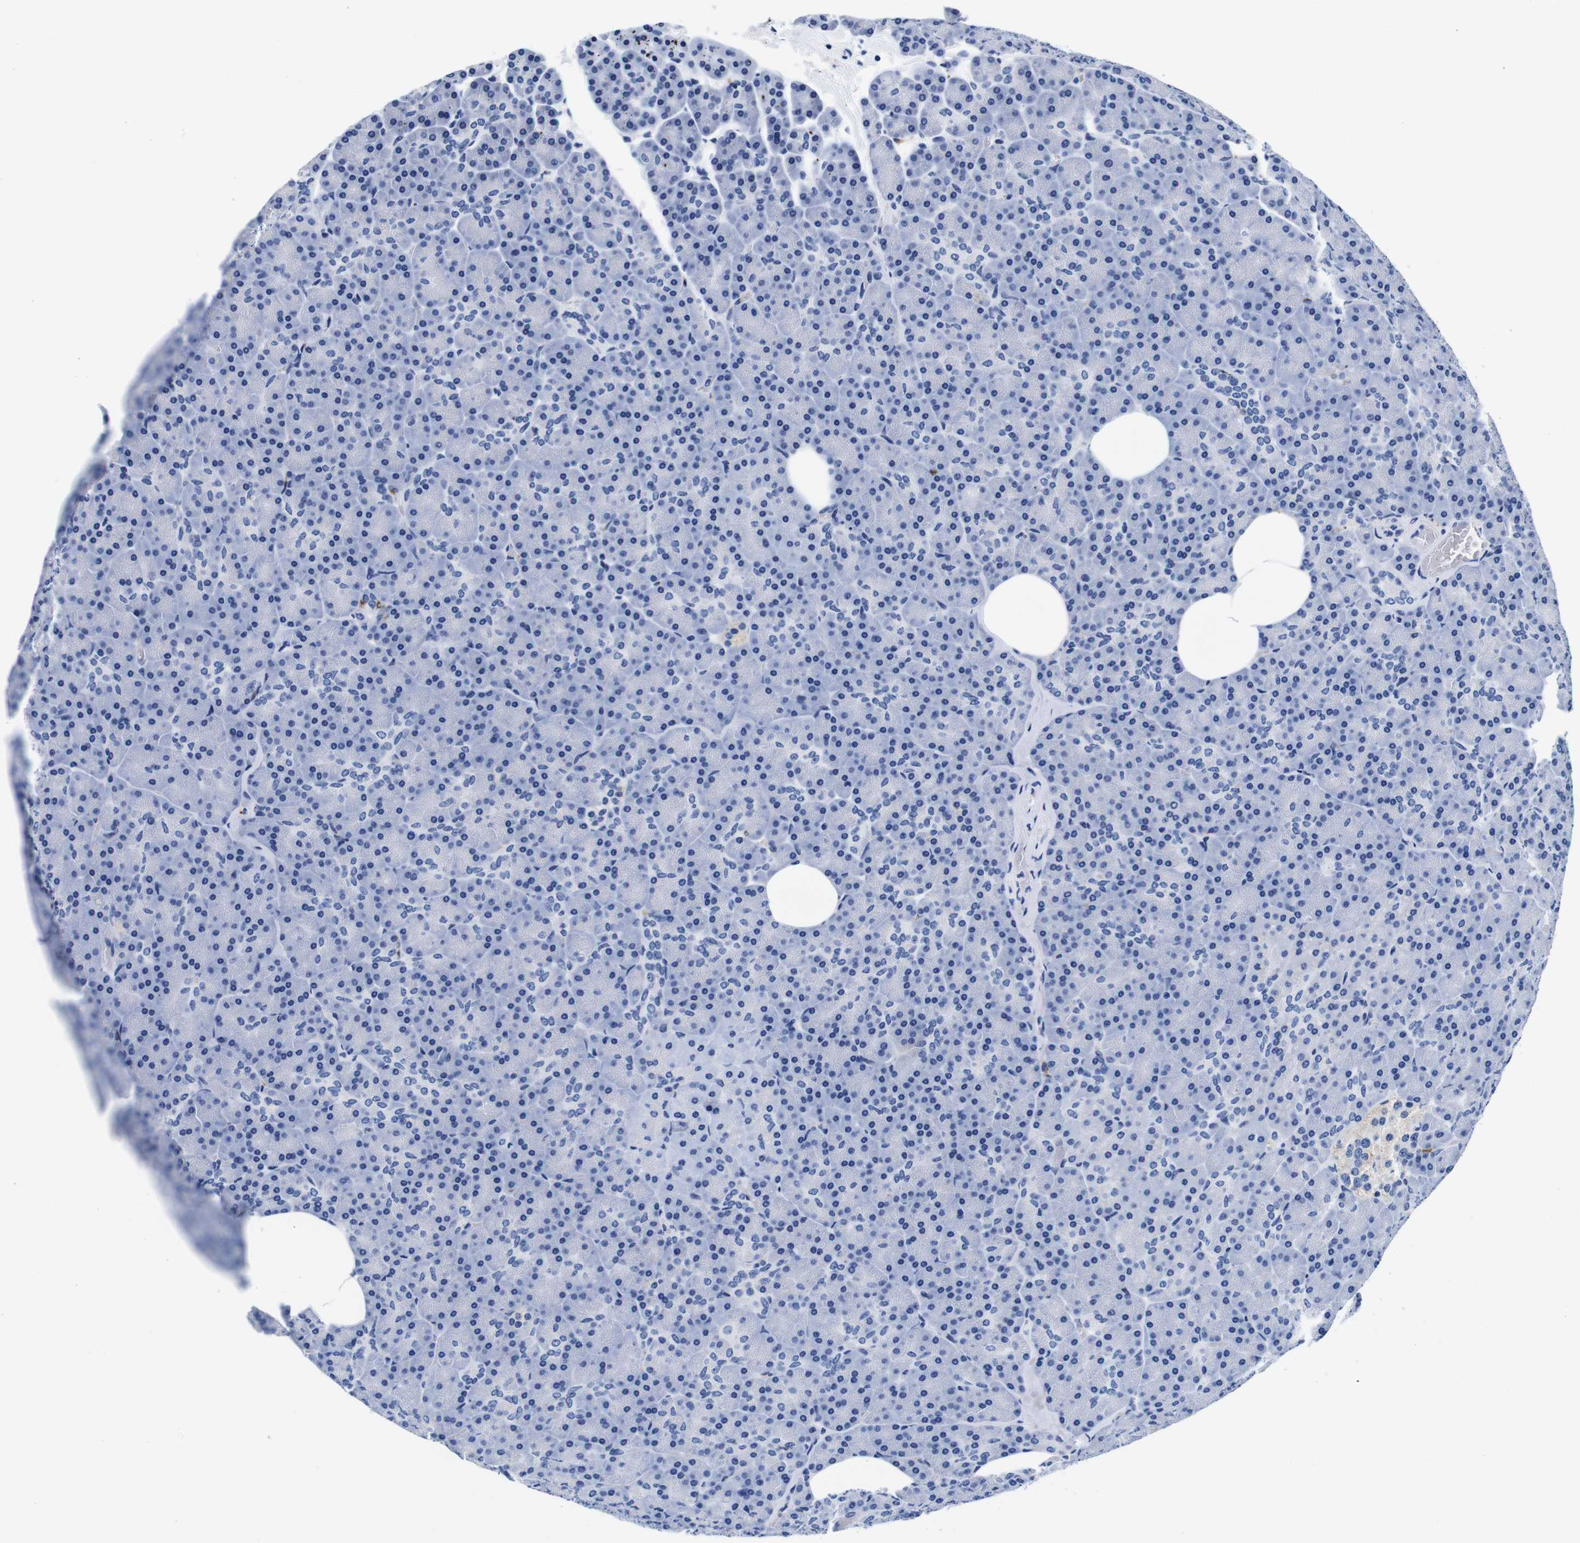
{"staining": {"intensity": "negative", "quantity": "none", "location": "none"}, "tissue": "pancreas", "cell_type": "Exocrine glandular cells", "image_type": "normal", "snomed": [{"axis": "morphology", "description": "Normal tissue, NOS"}, {"axis": "topography", "description": "Pancreas"}], "caption": "DAB (3,3'-diaminobenzidine) immunohistochemical staining of benign pancreas displays no significant staining in exocrine glandular cells.", "gene": "ENSG00000248993", "patient": {"sex": "female", "age": 35}}